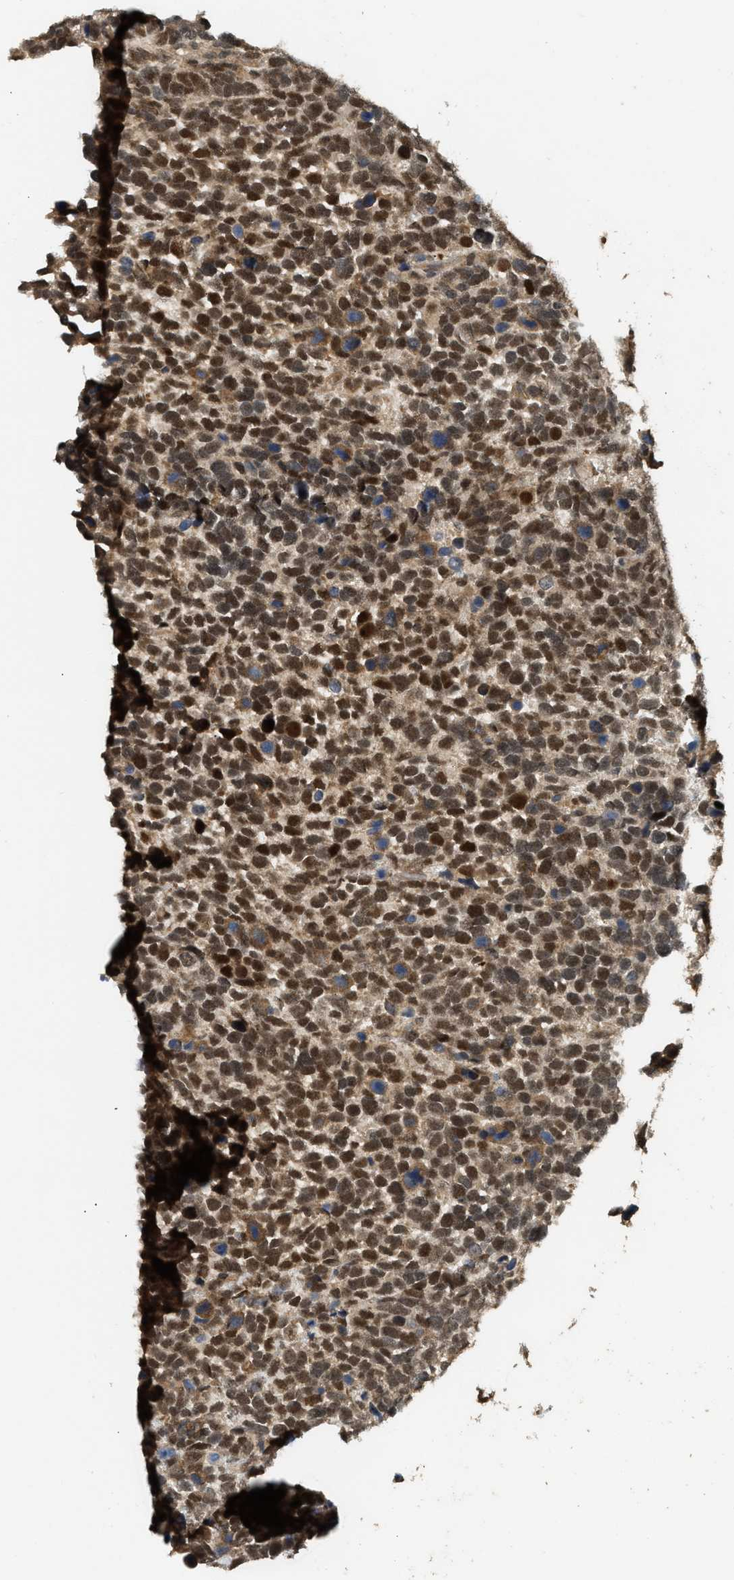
{"staining": {"intensity": "strong", "quantity": ">75%", "location": "nuclear"}, "tissue": "urothelial cancer", "cell_type": "Tumor cells", "image_type": "cancer", "snomed": [{"axis": "morphology", "description": "Urothelial carcinoma, High grade"}, {"axis": "topography", "description": "Urinary bladder"}], "caption": "This image exhibits IHC staining of human high-grade urothelial carcinoma, with high strong nuclear expression in about >75% of tumor cells.", "gene": "GET1", "patient": {"sex": "female", "age": 82}}